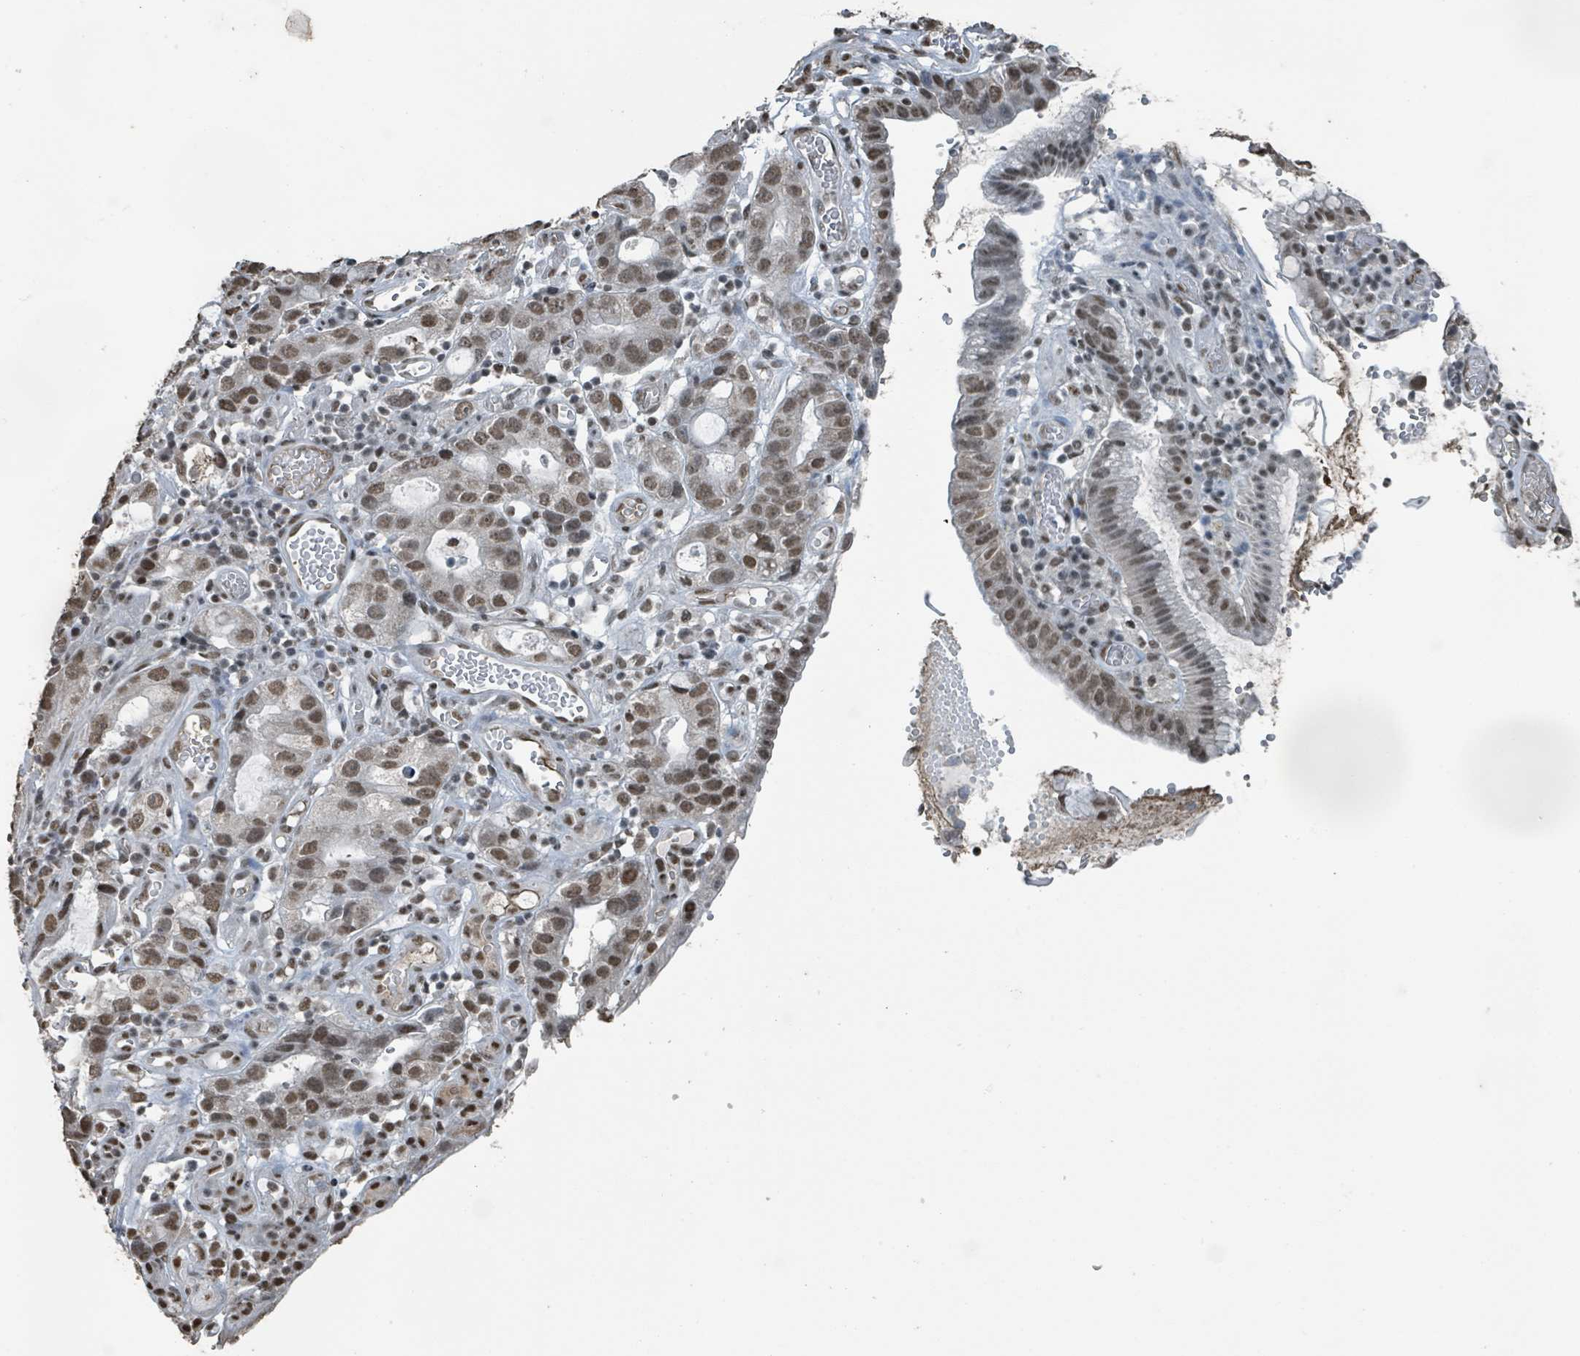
{"staining": {"intensity": "moderate", "quantity": ">75%", "location": "nuclear"}, "tissue": "stomach cancer", "cell_type": "Tumor cells", "image_type": "cancer", "snomed": [{"axis": "morphology", "description": "Adenocarcinoma, NOS"}, {"axis": "topography", "description": "Stomach"}], "caption": "This is an image of immunohistochemistry (IHC) staining of stomach adenocarcinoma, which shows moderate expression in the nuclear of tumor cells.", "gene": "PHIP", "patient": {"sex": "male", "age": 55}}